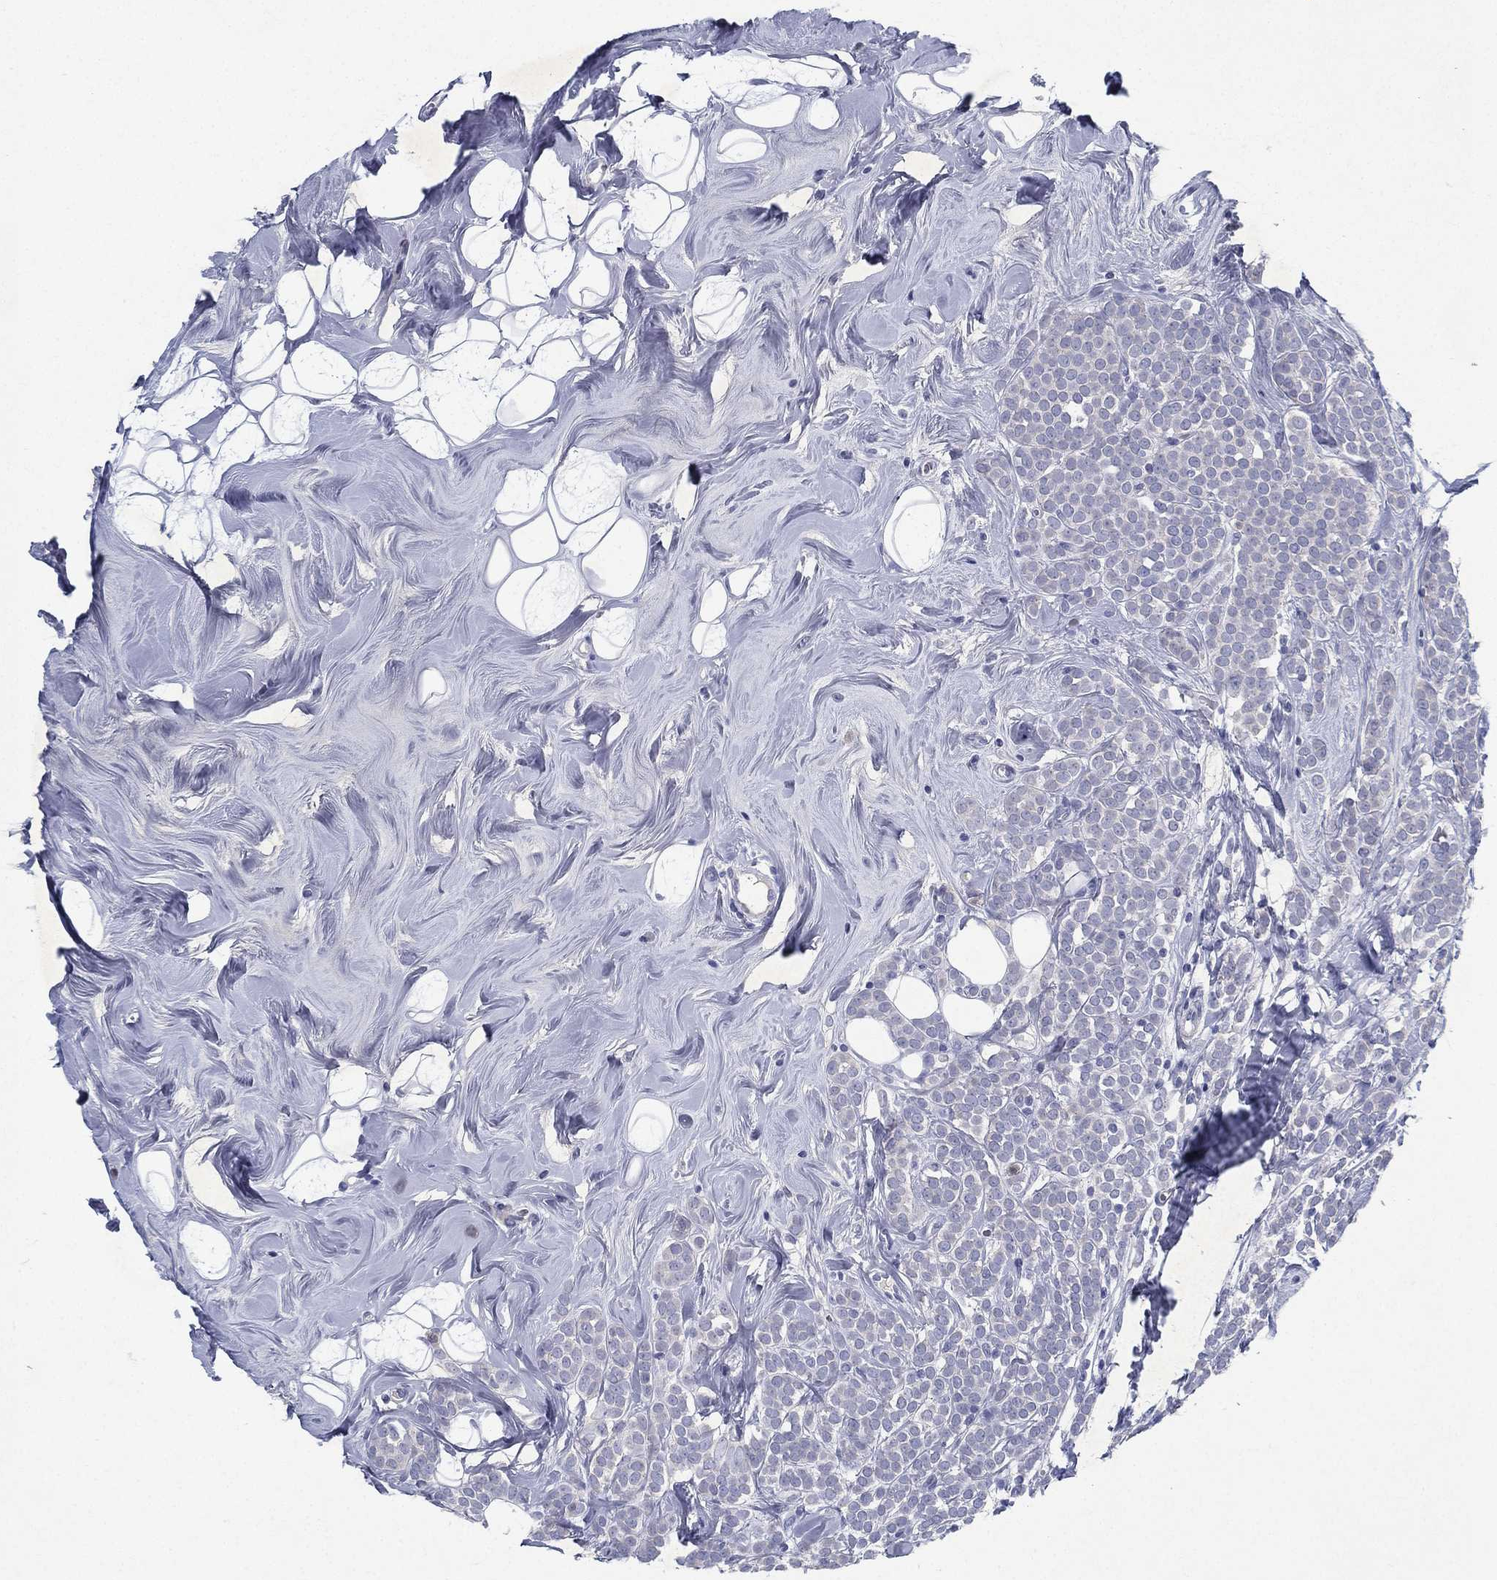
{"staining": {"intensity": "negative", "quantity": "none", "location": "none"}, "tissue": "breast cancer", "cell_type": "Tumor cells", "image_type": "cancer", "snomed": [{"axis": "morphology", "description": "Lobular carcinoma"}, {"axis": "topography", "description": "Breast"}], "caption": "Immunohistochemical staining of human breast cancer shows no significant expression in tumor cells. Nuclei are stained in blue.", "gene": "RGS13", "patient": {"sex": "female", "age": 49}}